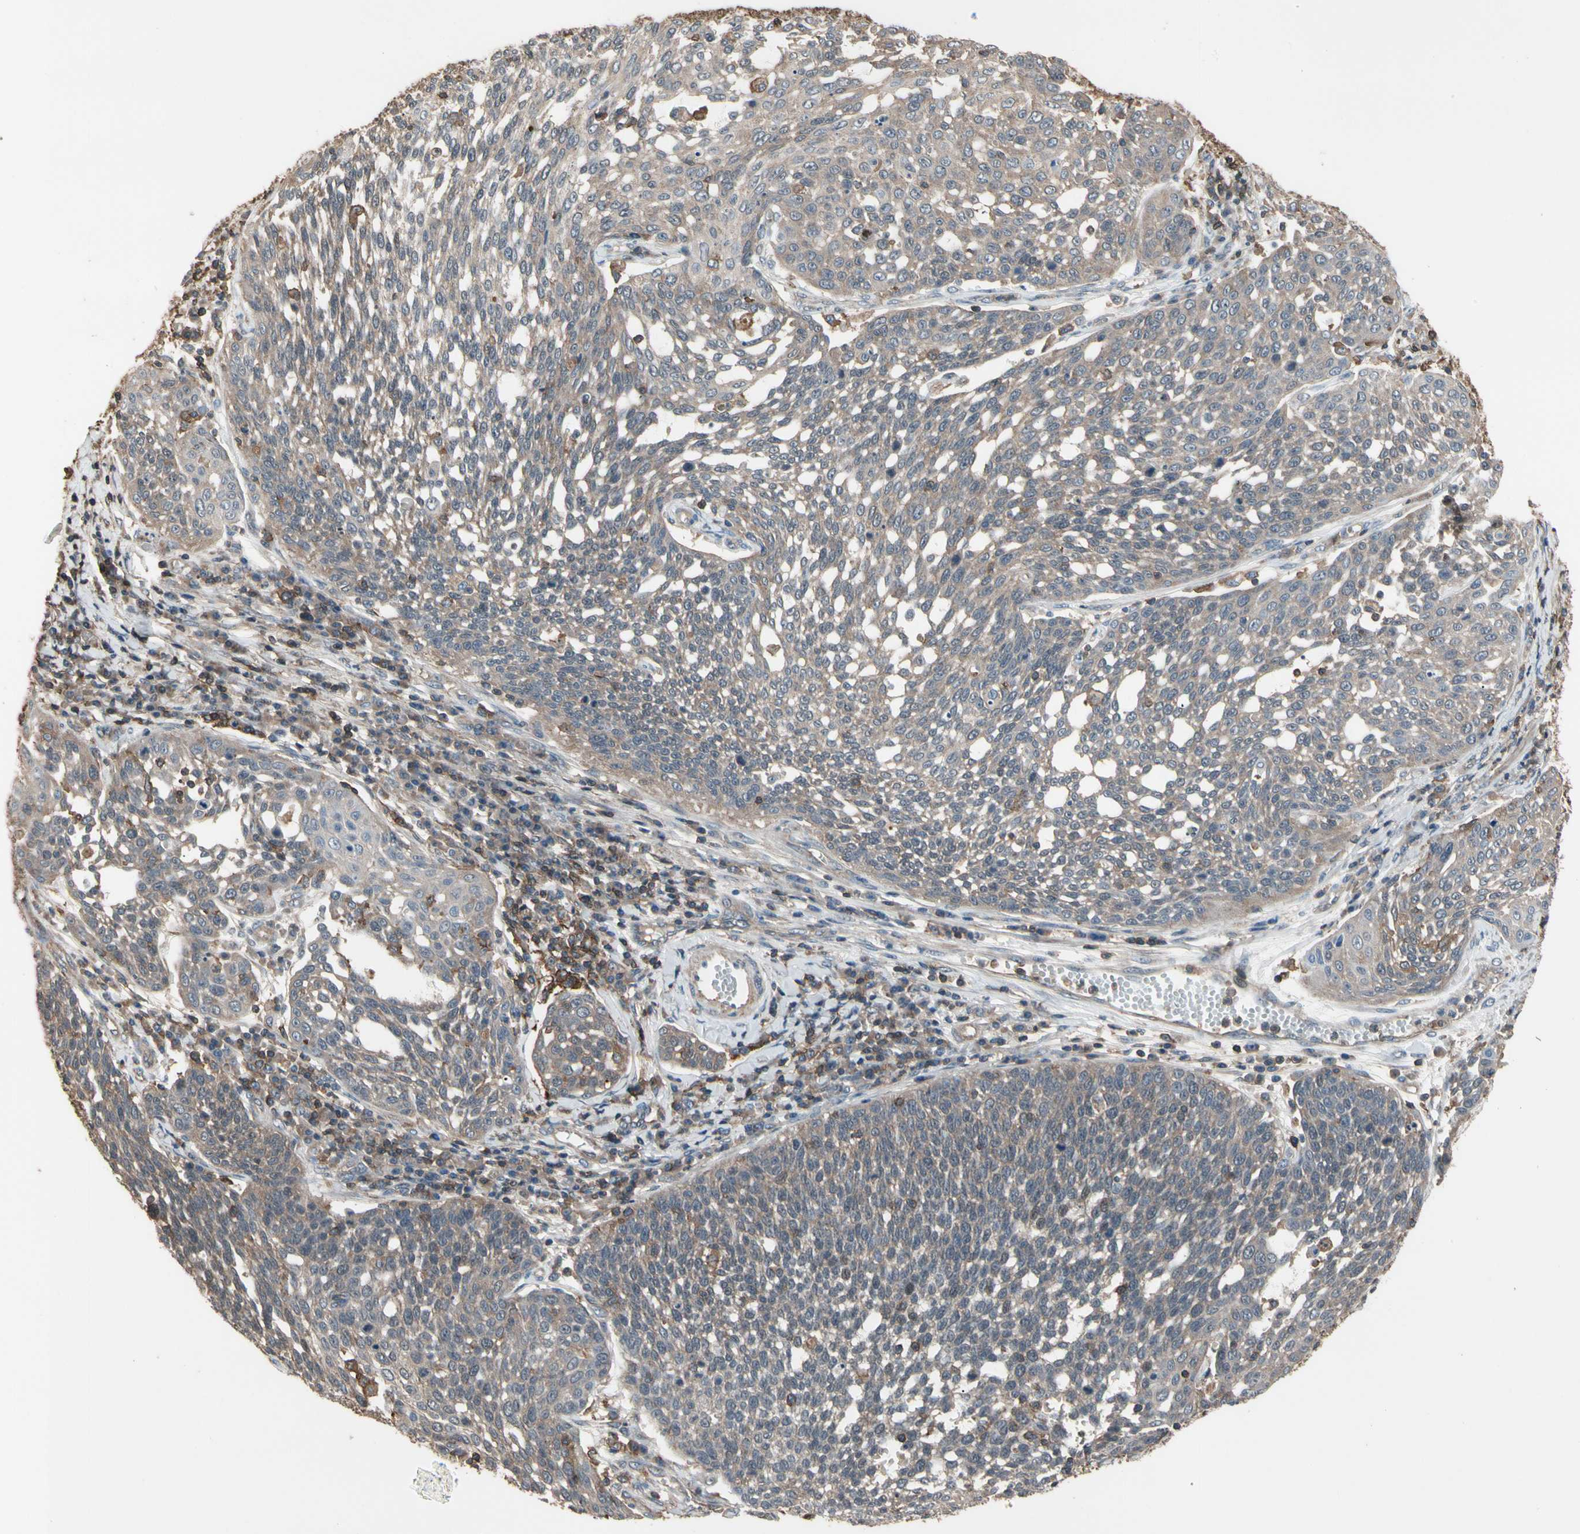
{"staining": {"intensity": "weak", "quantity": ">75%", "location": "cytoplasmic/membranous"}, "tissue": "cervical cancer", "cell_type": "Tumor cells", "image_type": "cancer", "snomed": [{"axis": "morphology", "description": "Squamous cell carcinoma, NOS"}, {"axis": "topography", "description": "Cervix"}], "caption": "An immunohistochemistry histopathology image of neoplastic tissue is shown. Protein staining in brown highlights weak cytoplasmic/membranous positivity in cervical cancer (squamous cell carcinoma) within tumor cells.", "gene": "MAPK13", "patient": {"sex": "female", "age": 34}}